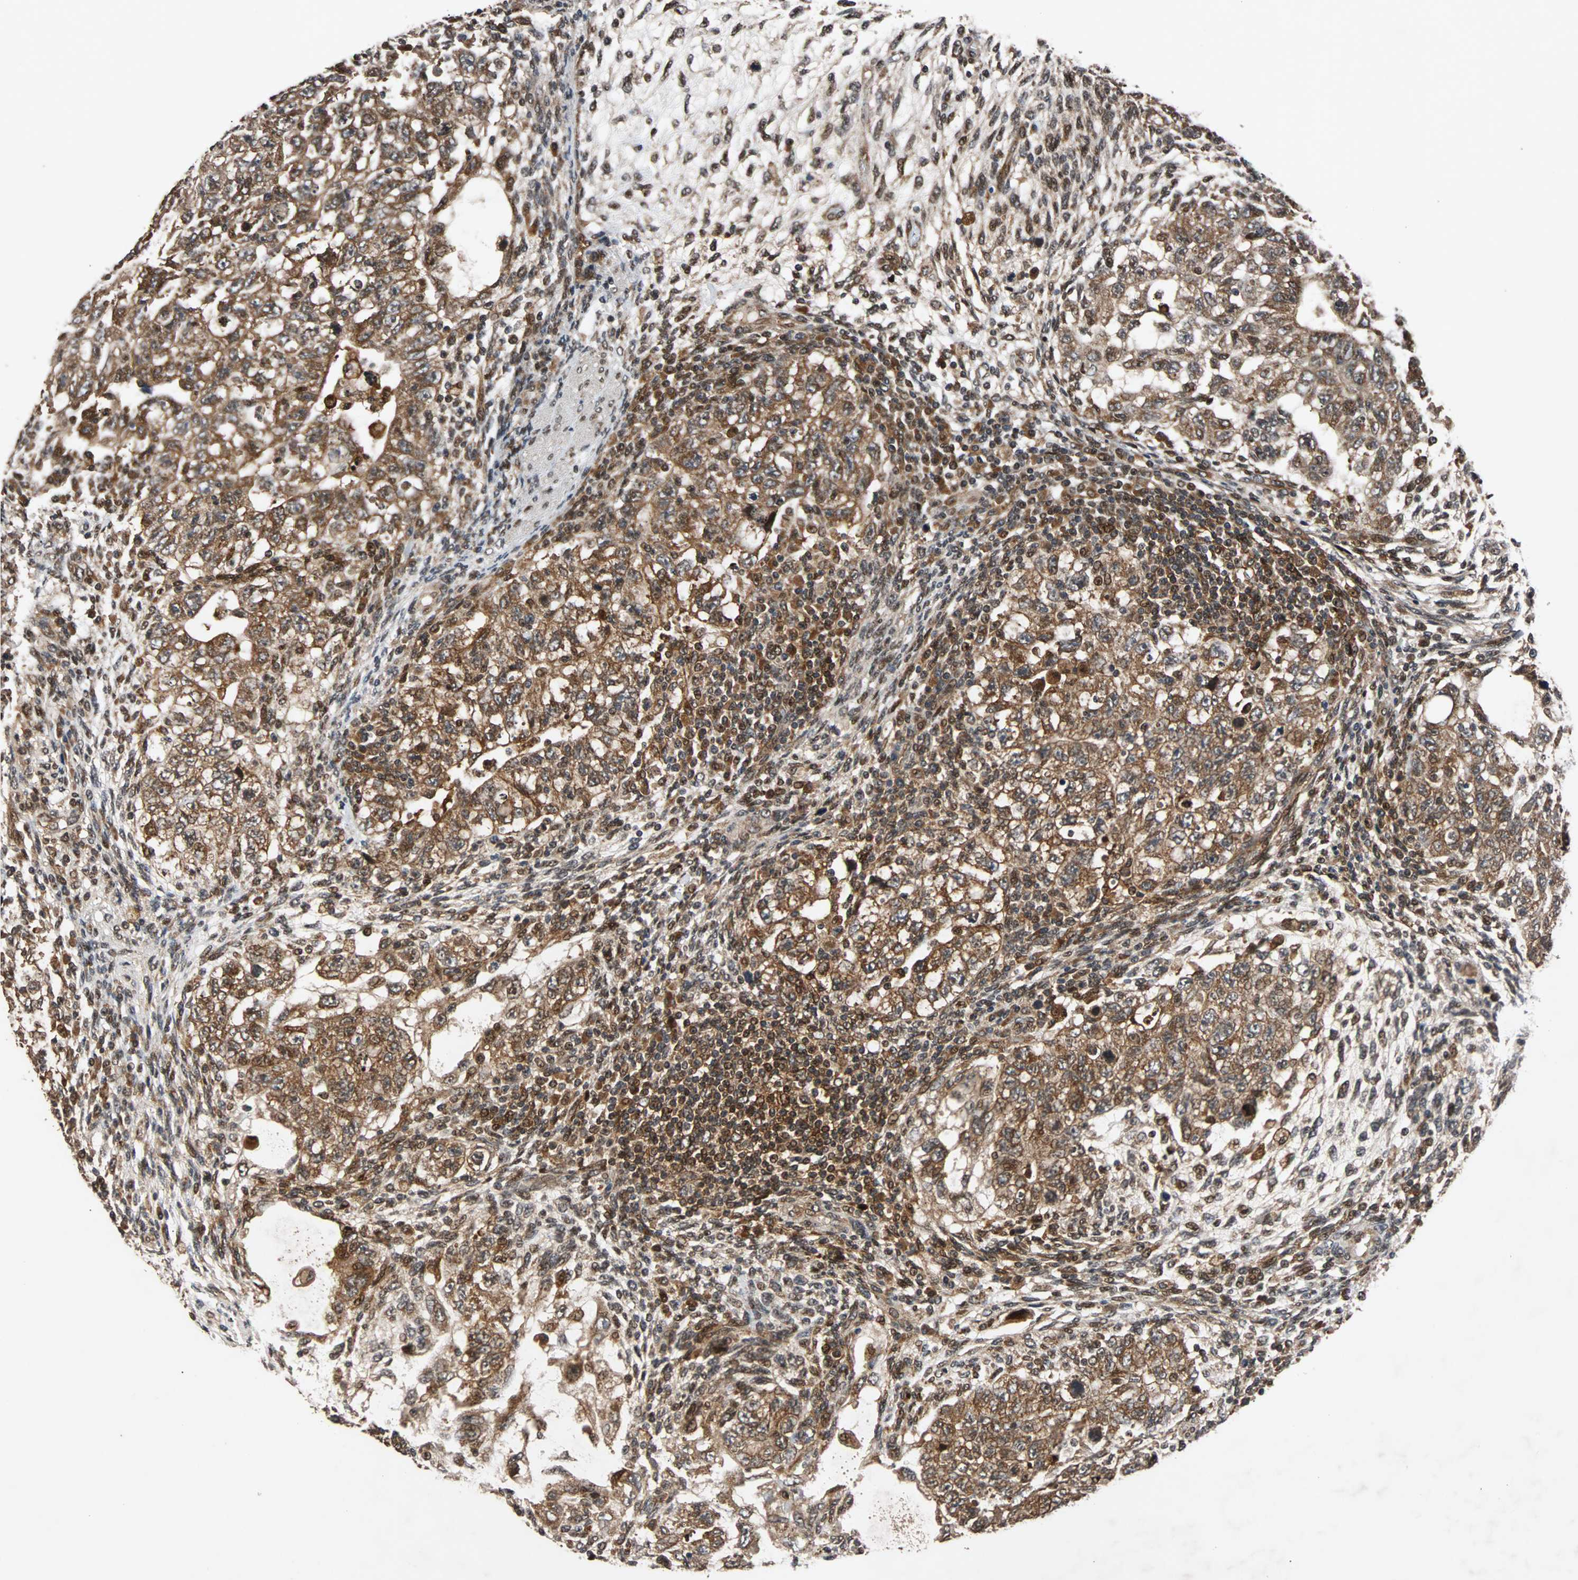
{"staining": {"intensity": "strong", "quantity": ">75%", "location": "cytoplasmic/membranous"}, "tissue": "testis cancer", "cell_type": "Tumor cells", "image_type": "cancer", "snomed": [{"axis": "morphology", "description": "Normal tissue, NOS"}, {"axis": "morphology", "description": "Carcinoma, Embryonal, NOS"}, {"axis": "topography", "description": "Testis"}], "caption": "Human testis cancer (embryonal carcinoma) stained for a protein (brown) reveals strong cytoplasmic/membranous positive expression in about >75% of tumor cells.", "gene": "USP31", "patient": {"sex": "male", "age": 36}}